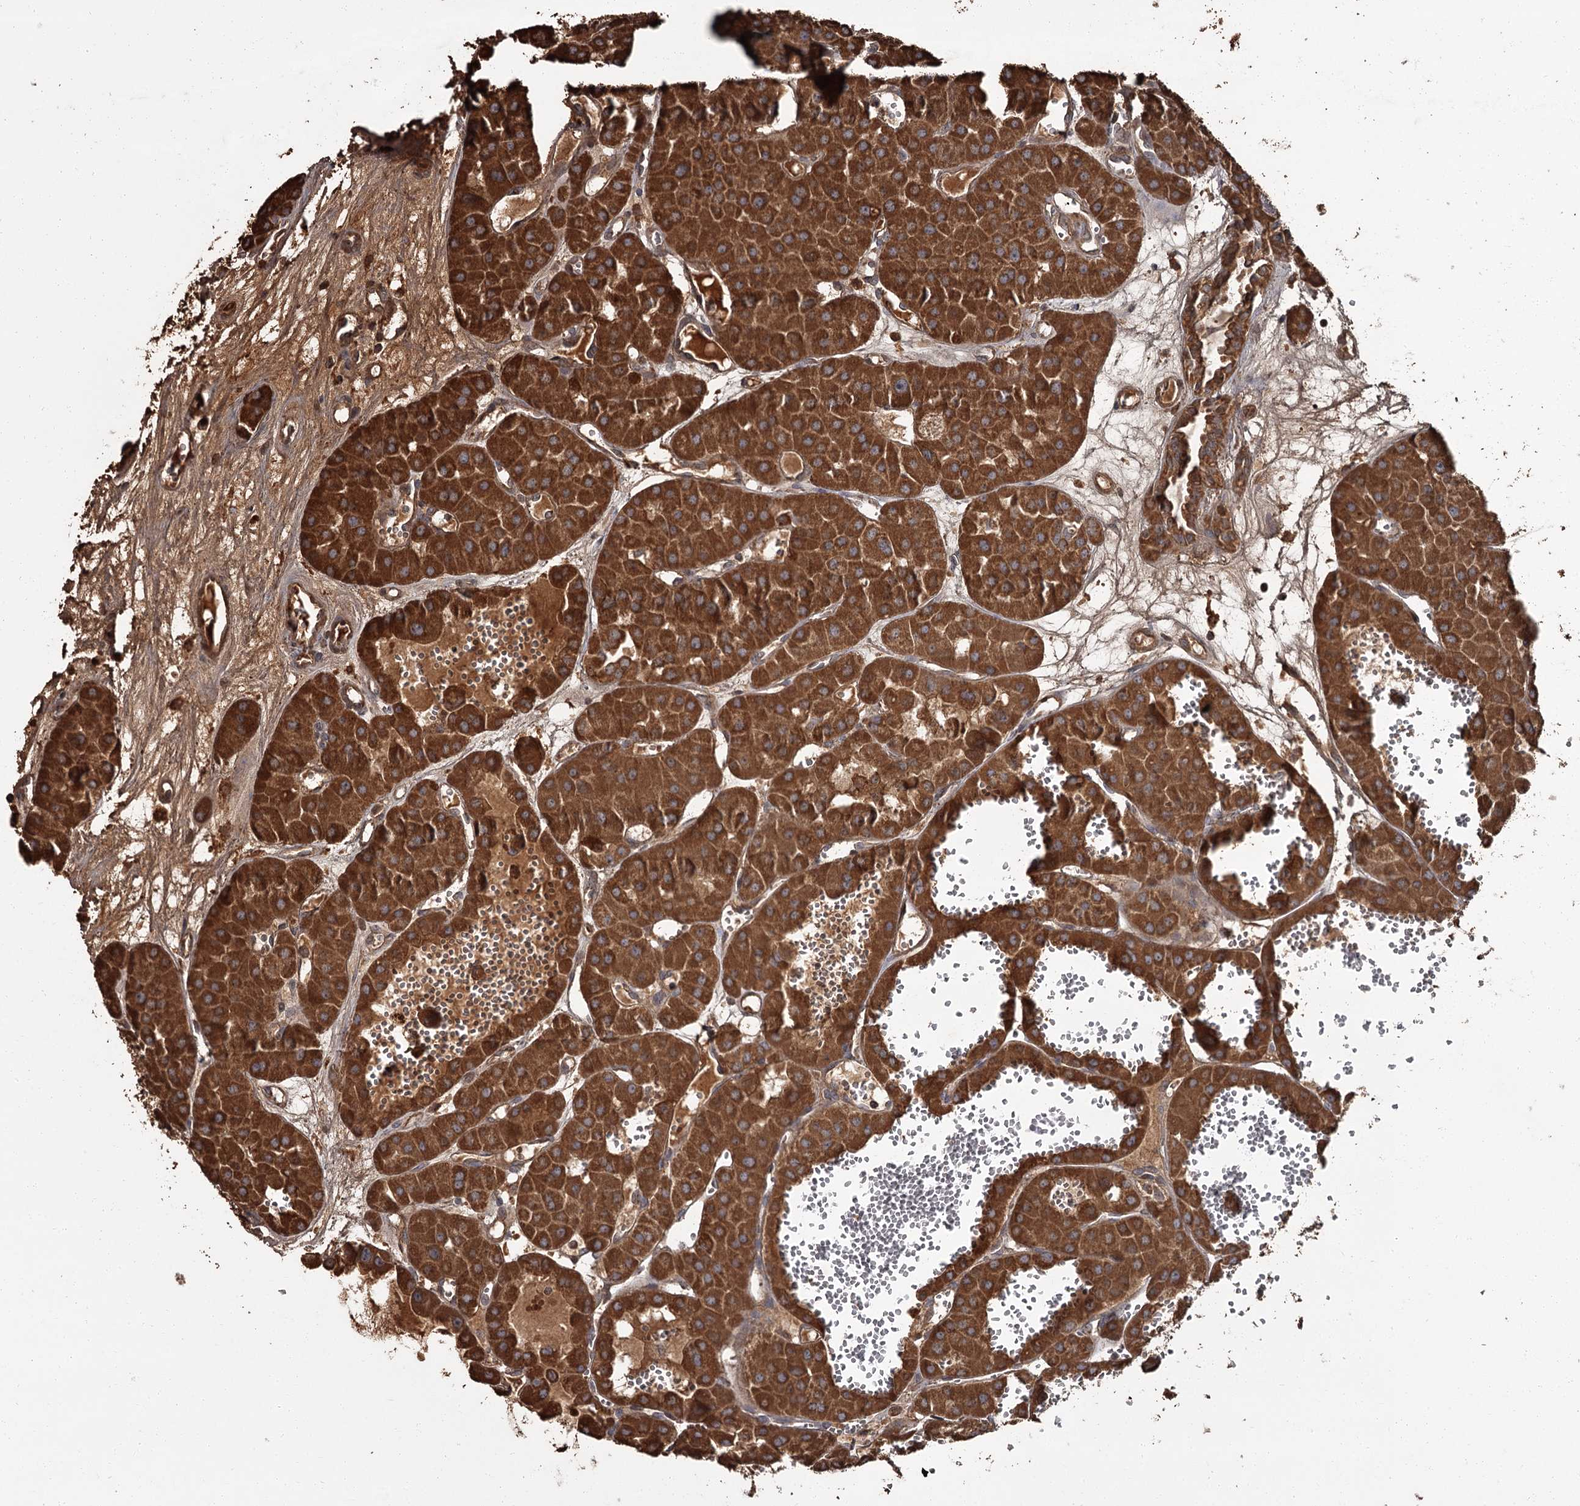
{"staining": {"intensity": "strong", "quantity": ">75%", "location": "cytoplasmic/membranous"}, "tissue": "renal cancer", "cell_type": "Tumor cells", "image_type": "cancer", "snomed": [{"axis": "morphology", "description": "Carcinoma, NOS"}, {"axis": "topography", "description": "Kidney"}], "caption": "Strong cytoplasmic/membranous staining is appreciated in about >75% of tumor cells in carcinoma (renal). The staining is performed using DAB (3,3'-diaminobenzidine) brown chromogen to label protein expression. The nuclei are counter-stained blue using hematoxylin.", "gene": "THAP9", "patient": {"sex": "female", "age": 75}}